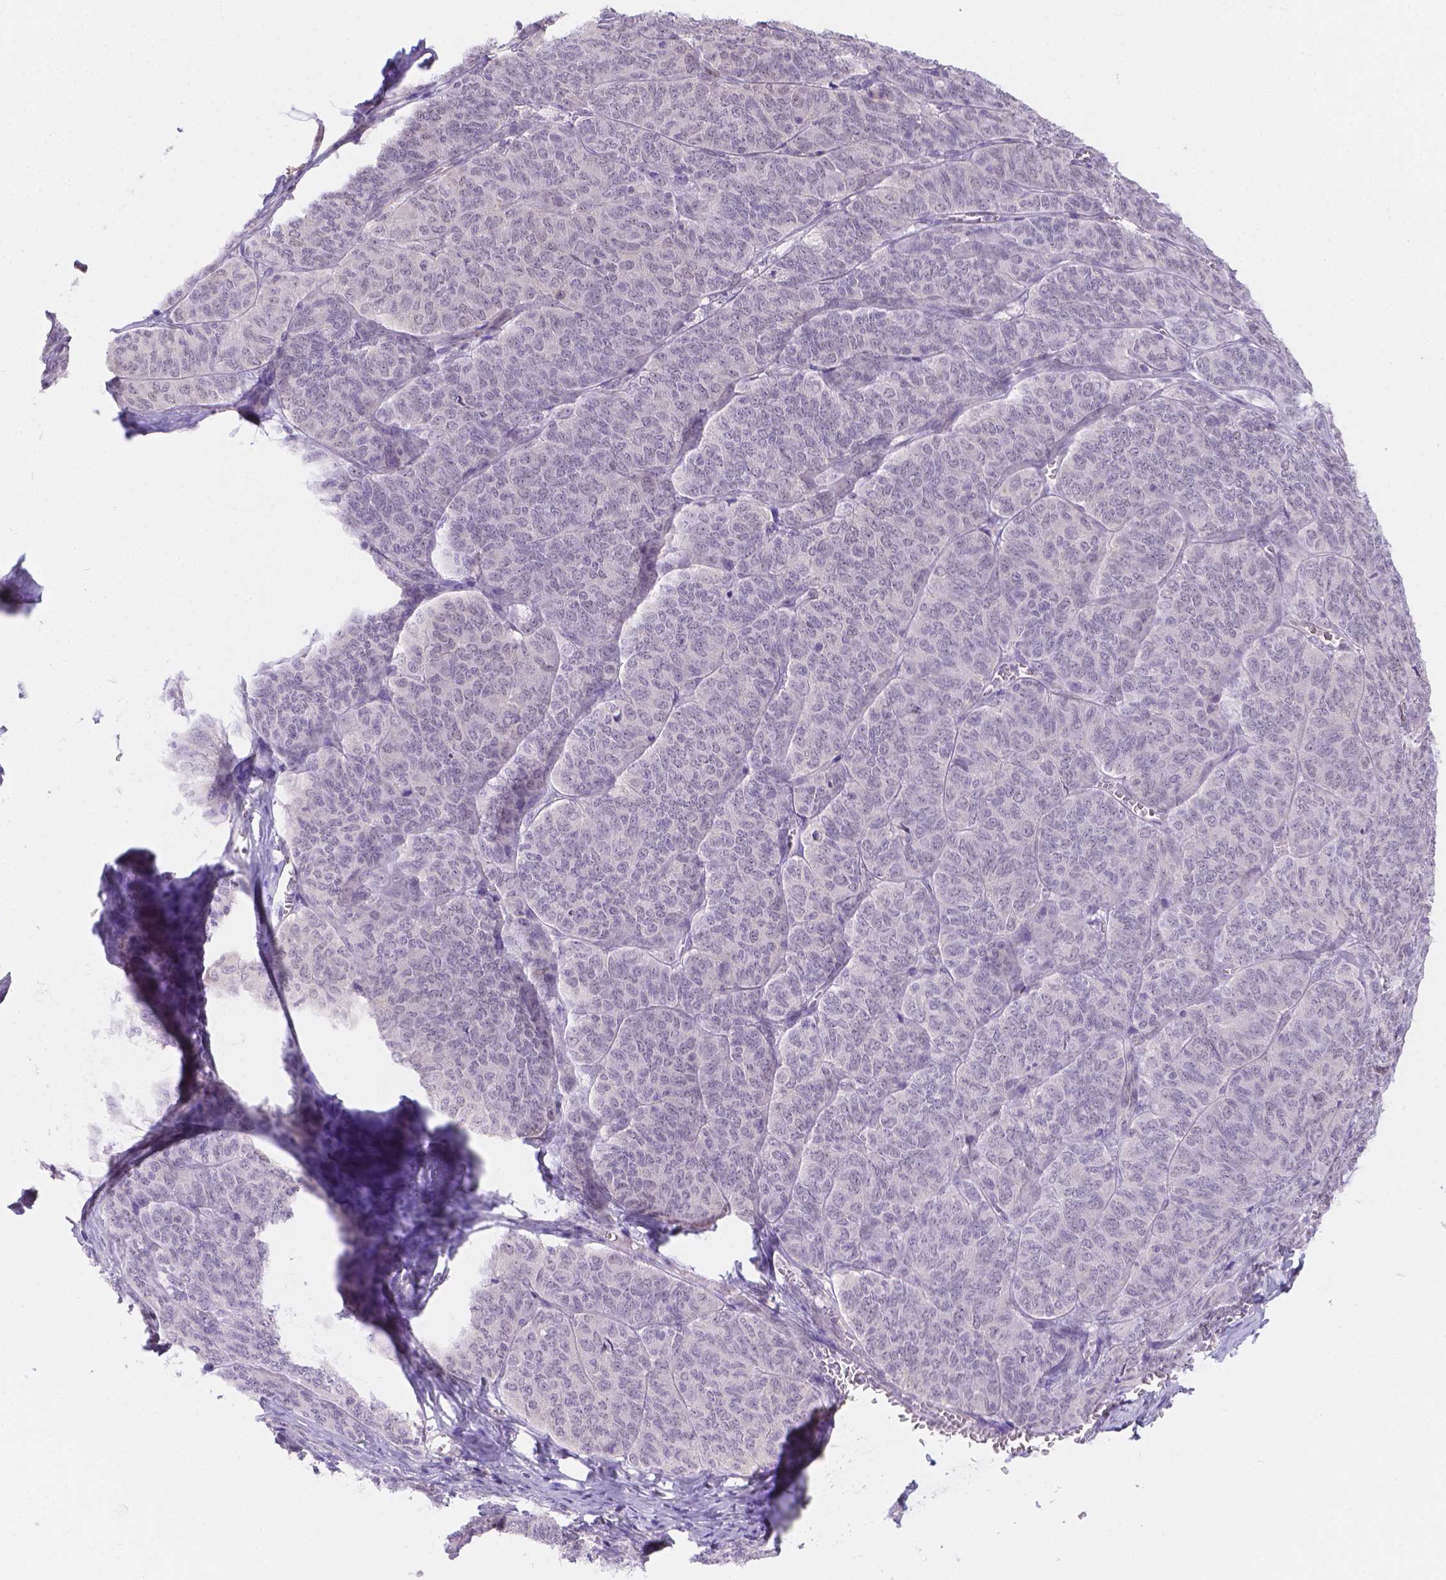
{"staining": {"intensity": "negative", "quantity": "none", "location": "none"}, "tissue": "ovarian cancer", "cell_type": "Tumor cells", "image_type": "cancer", "snomed": [{"axis": "morphology", "description": "Carcinoma, endometroid"}, {"axis": "topography", "description": "Ovary"}], "caption": "DAB (3,3'-diaminobenzidine) immunohistochemical staining of human ovarian endometroid carcinoma demonstrates no significant positivity in tumor cells. (Immunohistochemistry, brightfield microscopy, high magnification).", "gene": "NXPE2", "patient": {"sex": "female", "age": 80}}